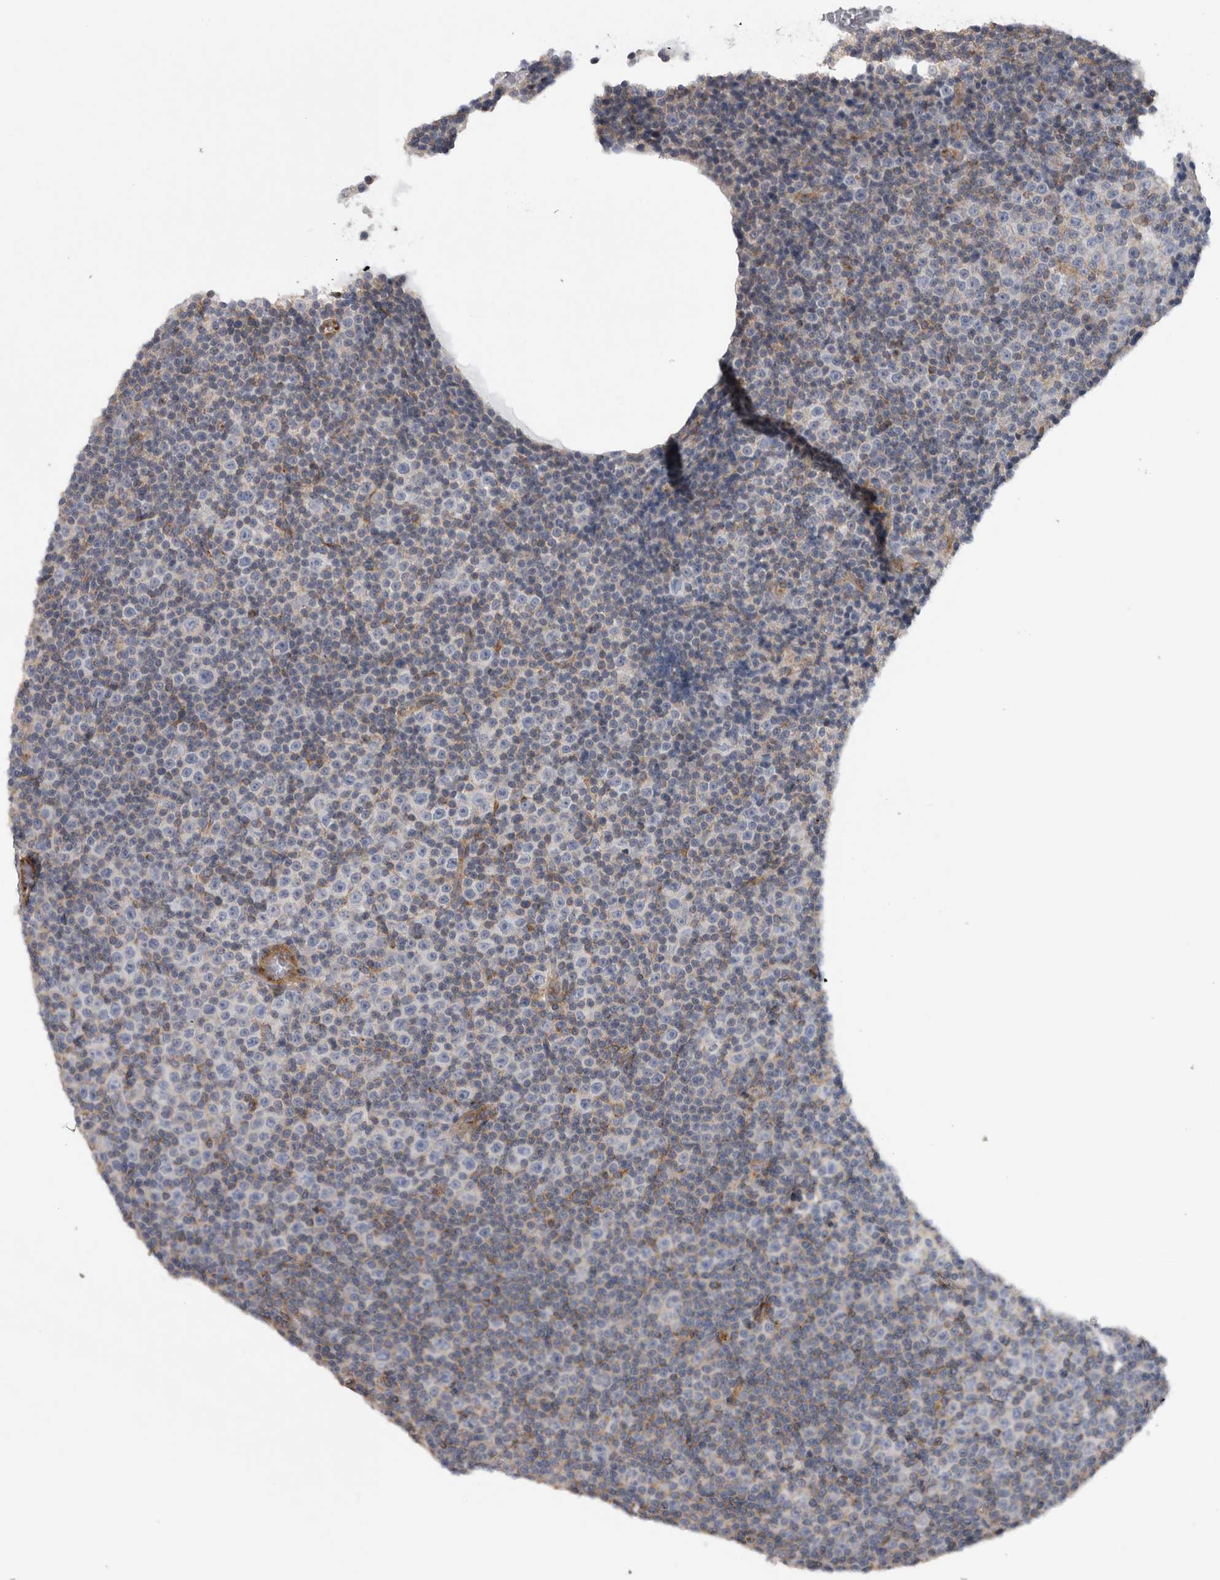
{"staining": {"intensity": "weak", "quantity": "<25%", "location": "cytoplasmic/membranous"}, "tissue": "lymphoma", "cell_type": "Tumor cells", "image_type": "cancer", "snomed": [{"axis": "morphology", "description": "Malignant lymphoma, non-Hodgkin's type, Low grade"}, {"axis": "topography", "description": "Lymph node"}], "caption": "This is a photomicrograph of immunohistochemistry staining of malignant lymphoma, non-Hodgkin's type (low-grade), which shows no expression in tumor cells.", "gene": "ATXN3", "patient": {"sex": "female", "age": 67}}